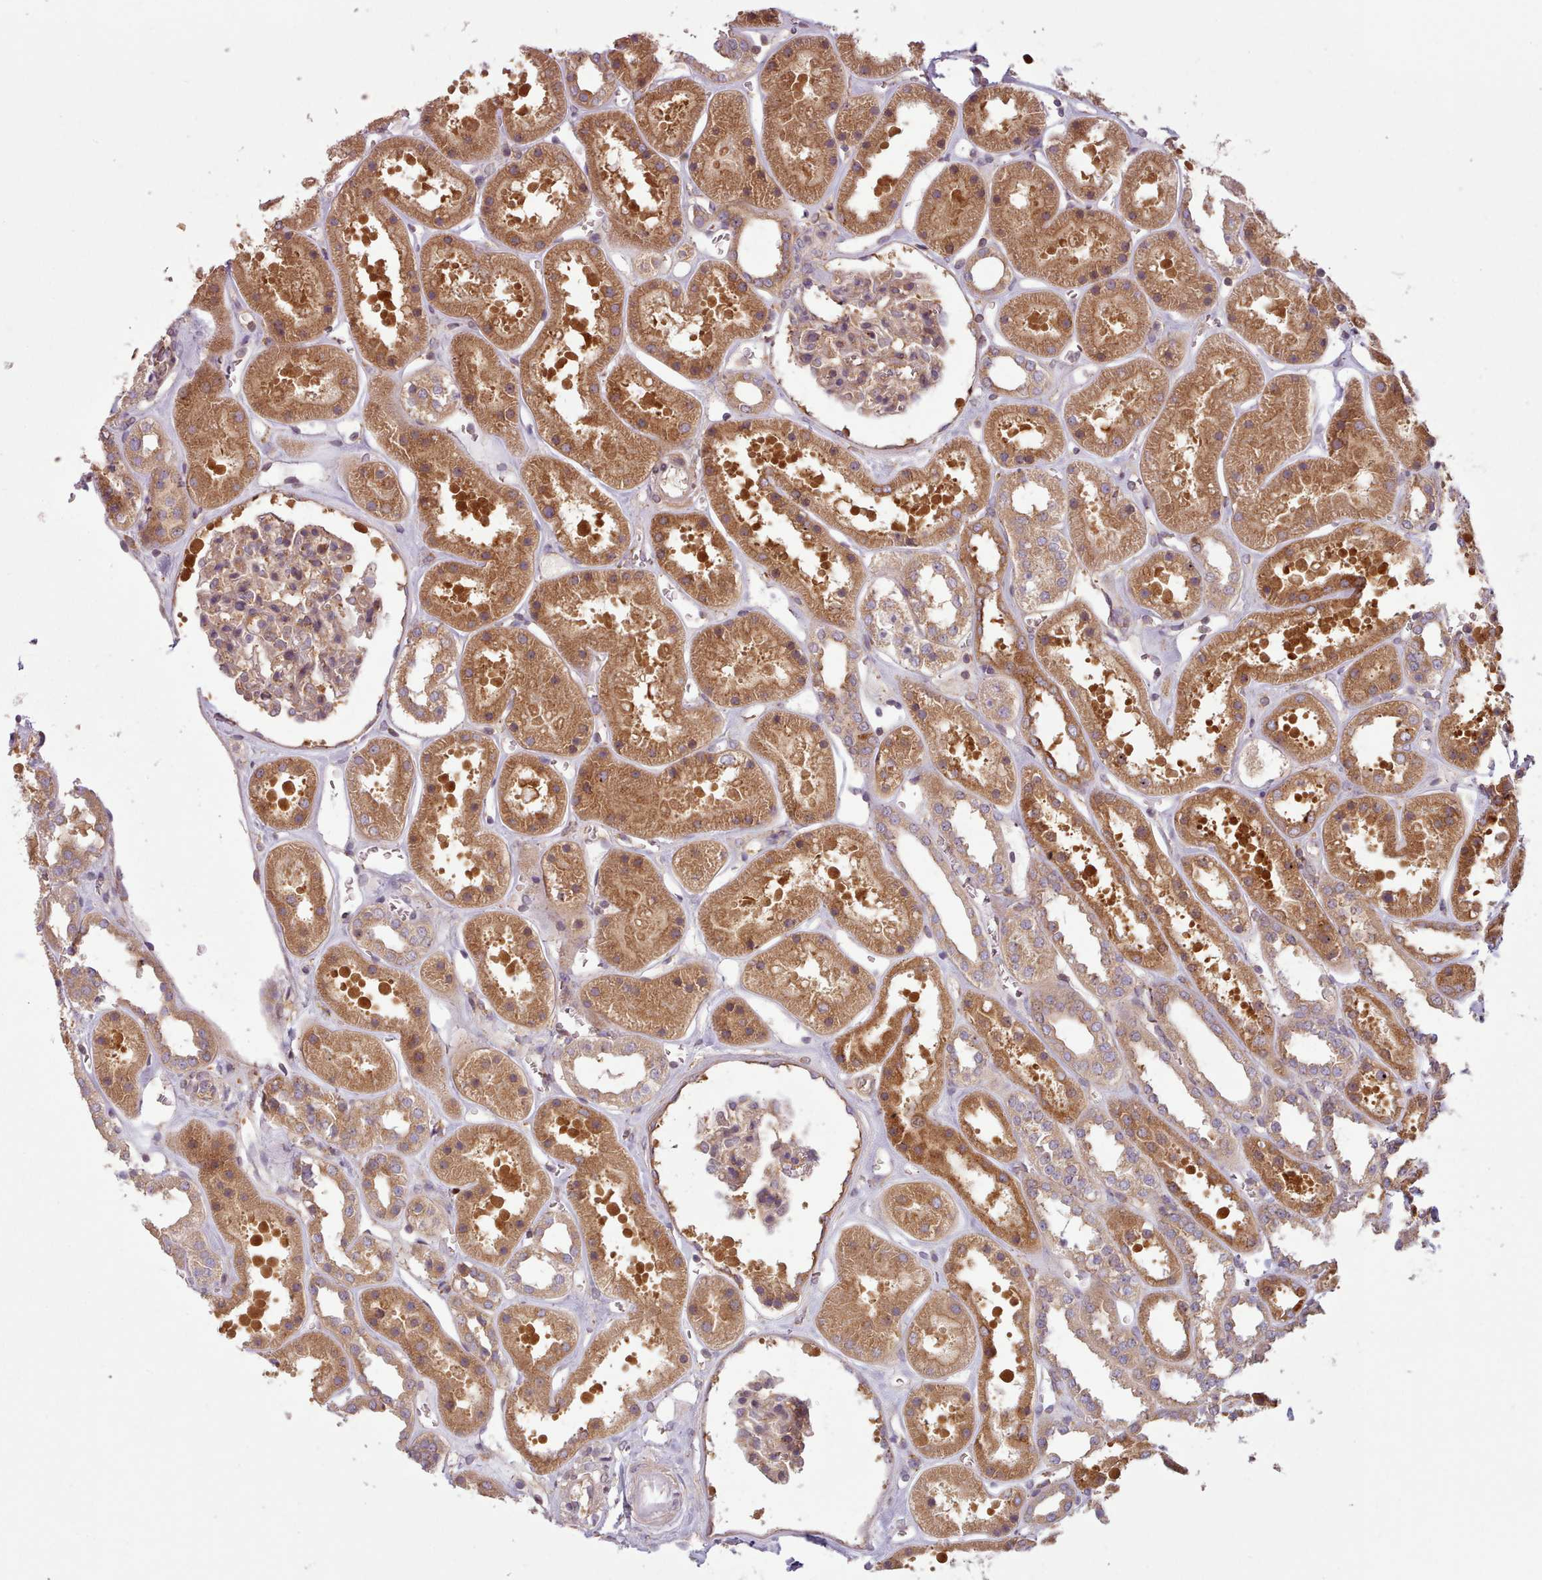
{"staining": {"intensity": "weak", "quantity": "25%-75%", "location": "cytoplasmic/membranous"}, "tissue": "kidney", "cell_type": "Cells in glomeruli", "image_type": "normal", "snomed": [{"axis": "morphology", "description": "Normal tissue, NOS"}, {"axis": "topography", "description": "Kidney"}], "caption": "The photomicrograph displays staining of unremarkable kidney, revealing weak cytoplasmic/membranous protein positivity (brown color) within cells in glomeruli.", "gene": "WASHC2A", "patient": {"sex": "female", "age": 41}}